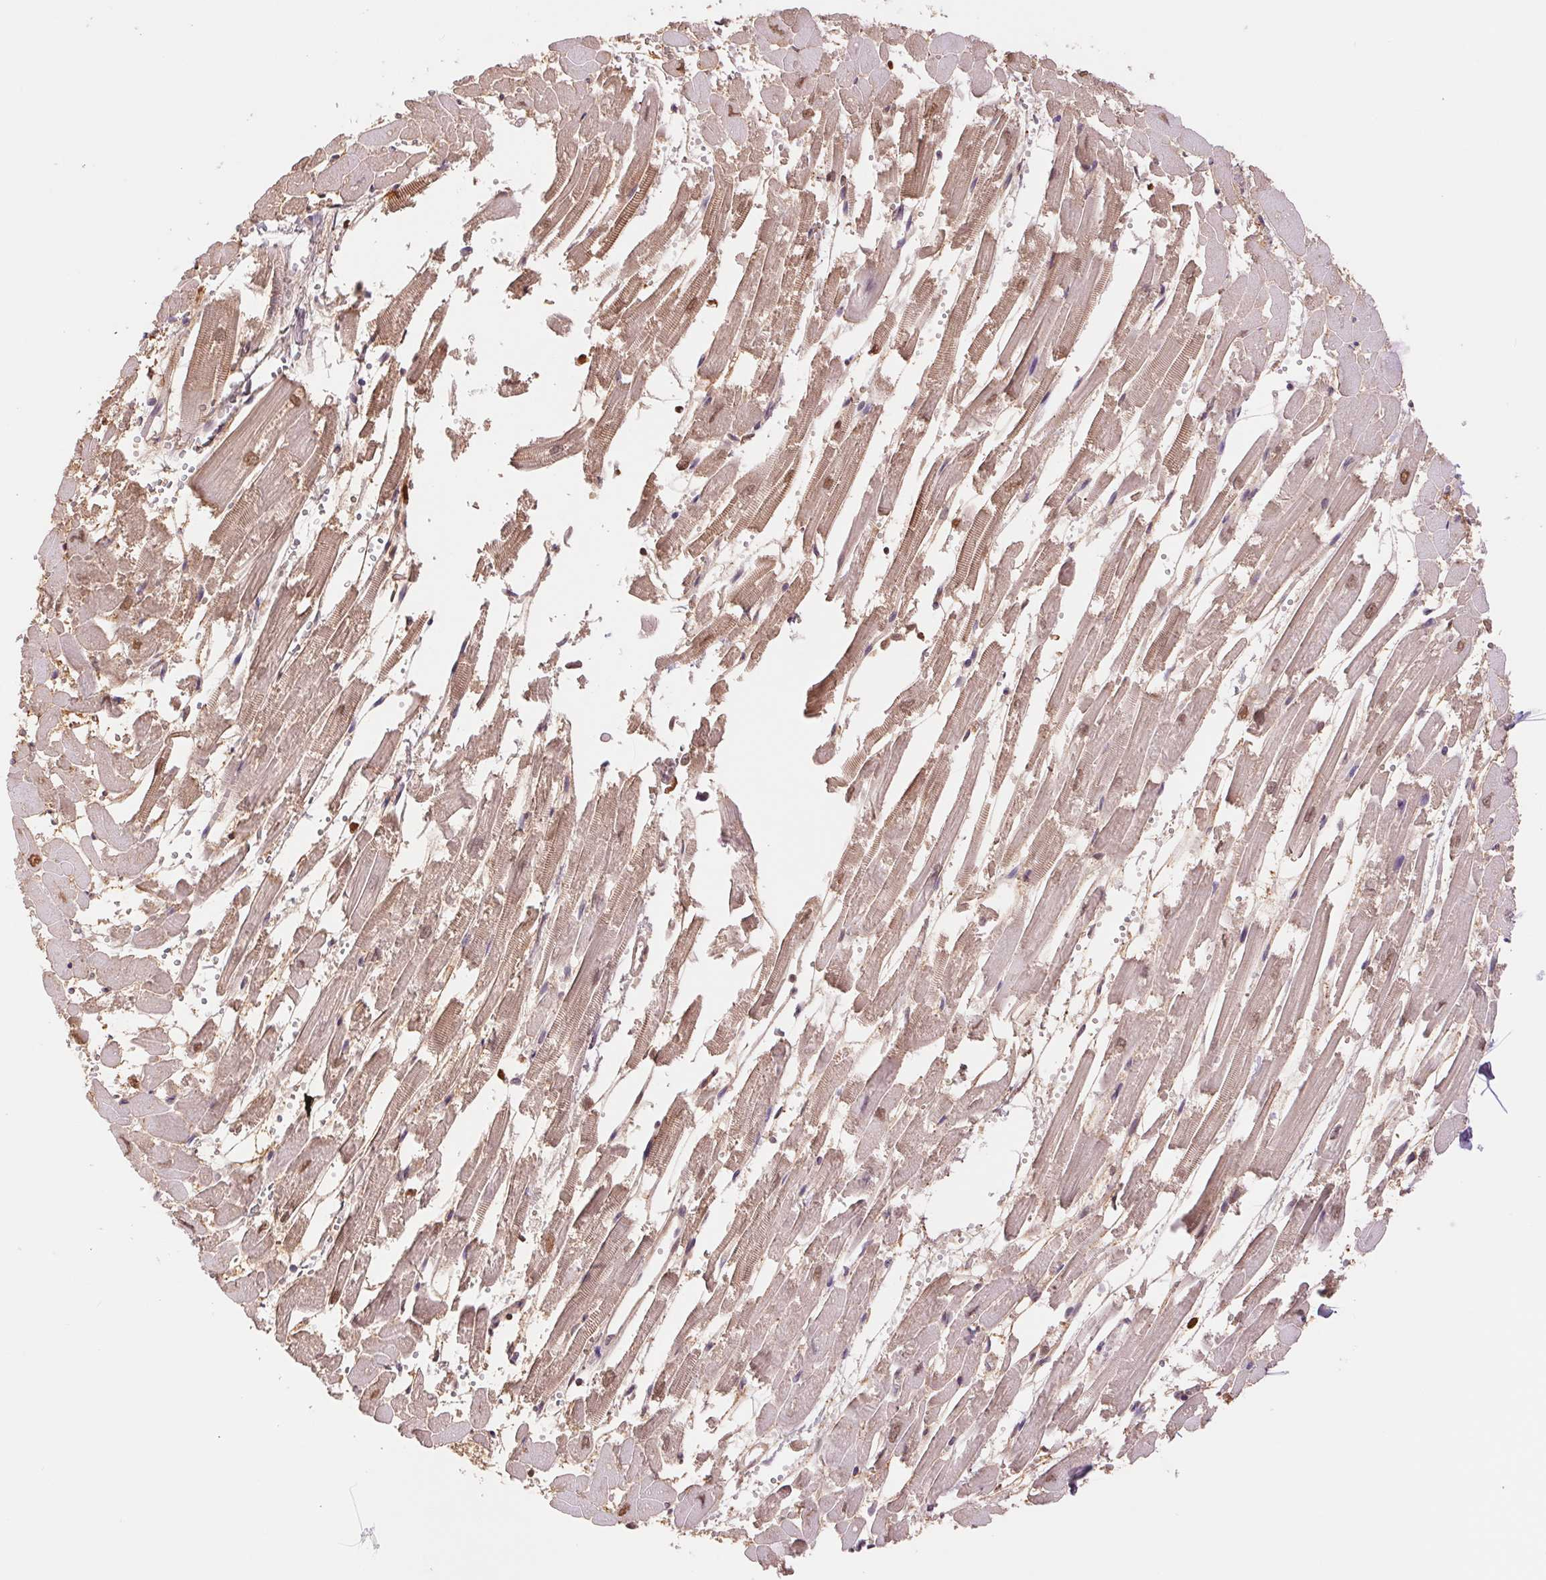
{"staining": {"intensity": "weak", "quantity": ">75%", "location": "cytoplasmic/membranous"}, "tissue": "heart muscle", "cell_type": "Cardiomyocytes", "image_type": "normal", "snomed": [{"axis": "morphology", "description": "Normal tissue, NOS"}, {"axis": "topography", "description": "Heart"}], "caption": "A high-resolution histopathology image shows immunohistochemistry staining of normal heart muscle, which exhibits weak cytoplasmic/membranous expression in approximately >75% of cardiomyocytes.", "gene": "CDC123", "patient": {"sex": "female", "age": 52}}